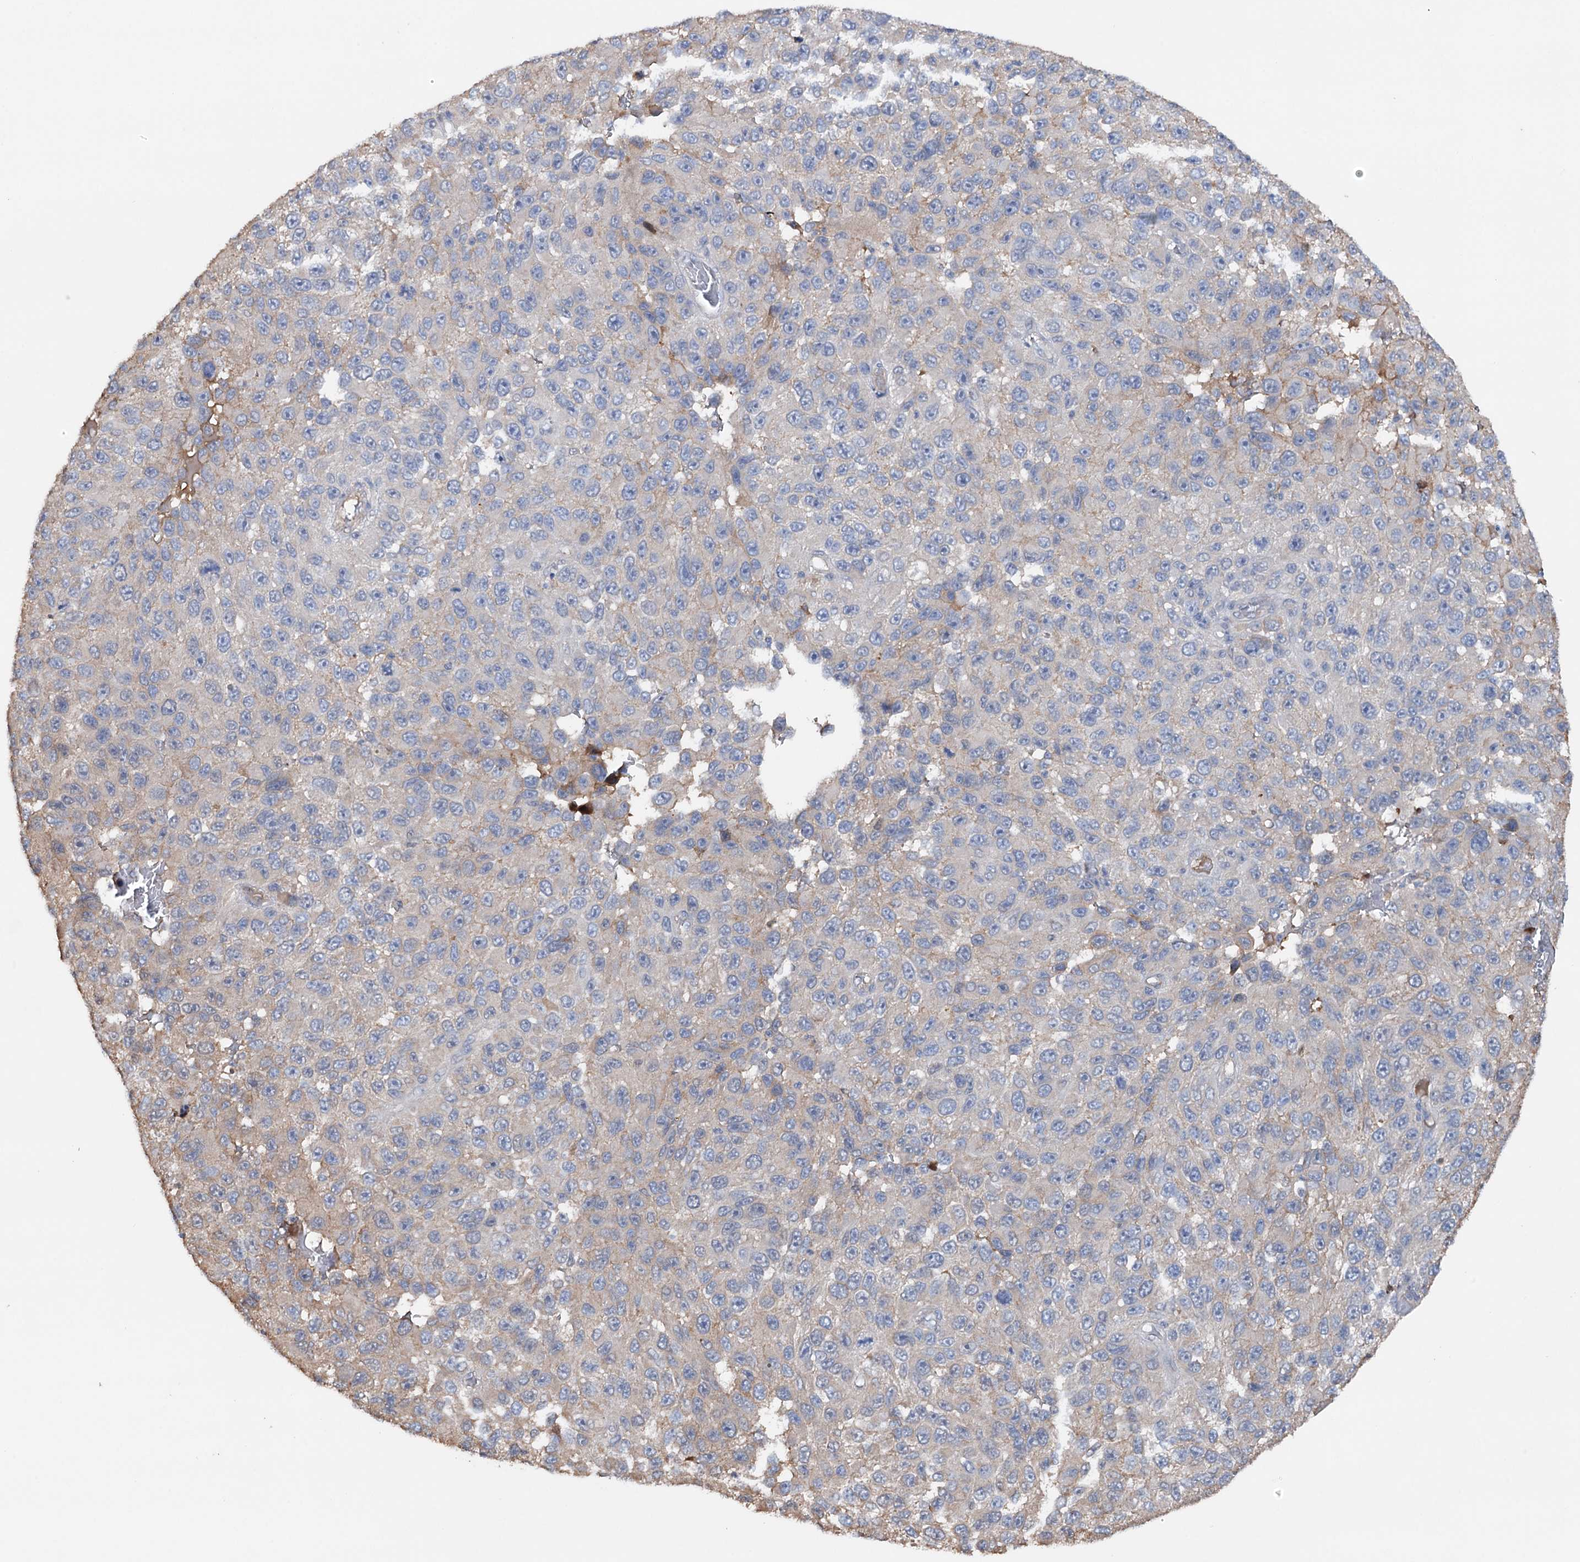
{"staining": {"intensity": "weak", "quantity": "<25%", "location": "cytoplasmic/membranous"}, "tissue": "melanoma", "cell_type": "Tumor cells", "image_type": "cancer", "snomed": [{"axis": "morphology", "description": "Malignant melanoma, NOS"}, {"axis": "topography", "description": "Skin"}], "caption": "This is an IHC photomicrograph of melanoma. There is no expression in tumor cells.", "gene": "ARL13A", "patient": {"sex": "female", "age": 96}}